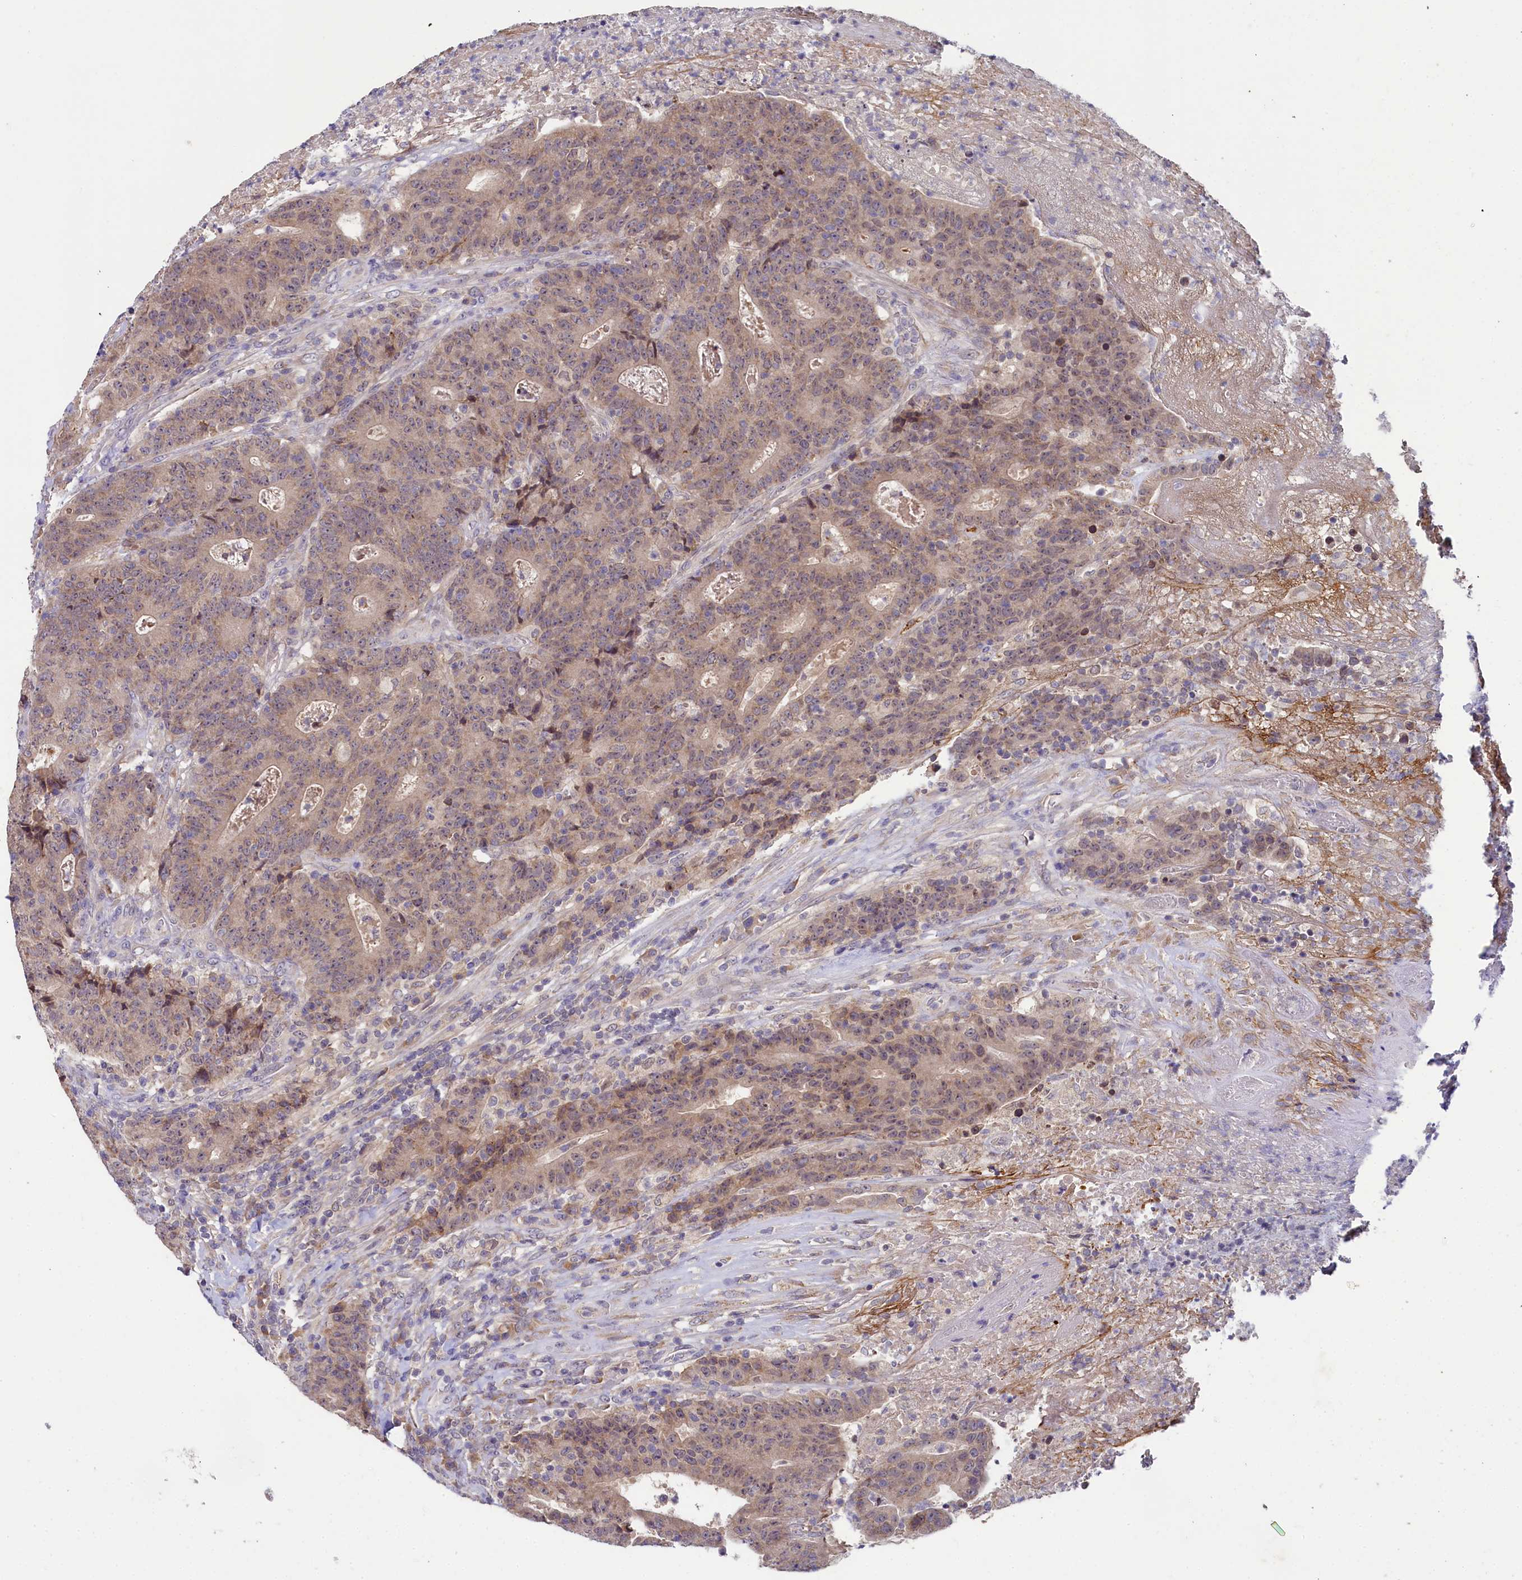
{"staining": {"intensity": "weak", "quantity": ">75%", "location": "cytoplasmic/membranous"}, "tissue": "colorectal cancer", "cell_type": "Tumor cells", "image_type": "cancer", "snomed": [{"axis": "morphology", "description": "Adenocarcinoma, NOS"}, {"axis": "topography", "description": "Colon"}], "caption": "DAB (3,3'-diaminobenzidine) immunohistochemical staining of human colorectal cancer (adenocarcinoma) displays weak cytoplasmic/membranous protein staining in approximately >75% of tumor cells.", "gene": "SPINK9", "patient": {"sex": "female", "age": 75}}